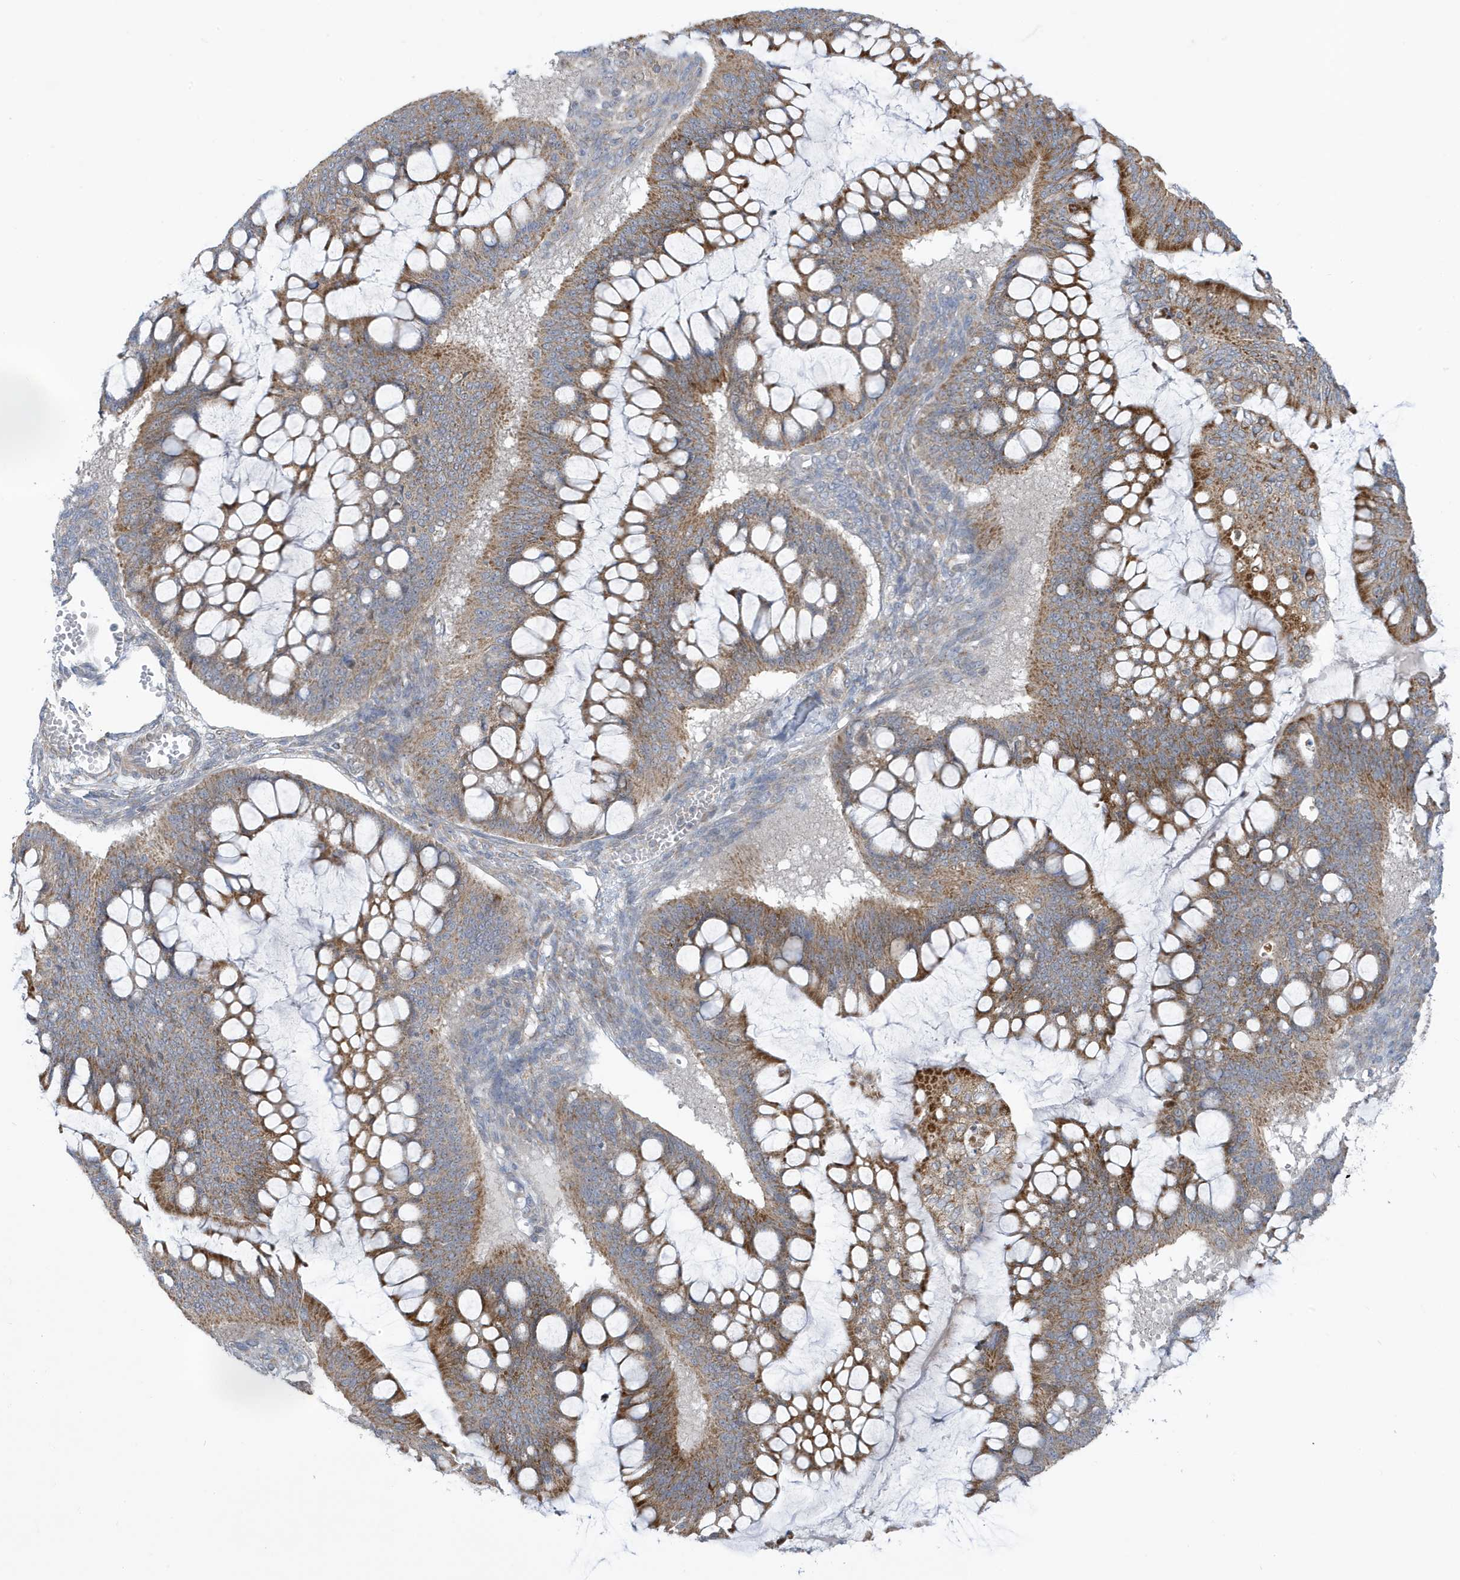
{"staining": {"intensity": "moderate", "quantity": ">75%", "location": "cytoplasmic/membranous"}, "tissue": "ovarian cancer", "cell_type": "Tumor cells", "image_type": "cancer", "snomed": [{"axis": "morphology", "description": "Cystadenocarcinoma, mucinous, NOS"}, {"axis": "topography", "description": "Ovary"}], "caption": "Mucinous cystadenocarcinoma (ovarian) was stained to show a protein in brown. There is medium levels of moderate cytoplasmic/membranous staining in approximately >75% of tumor cells.", "gene": "ATP13A5", "patient": {"sex": "female", "age": 73}}